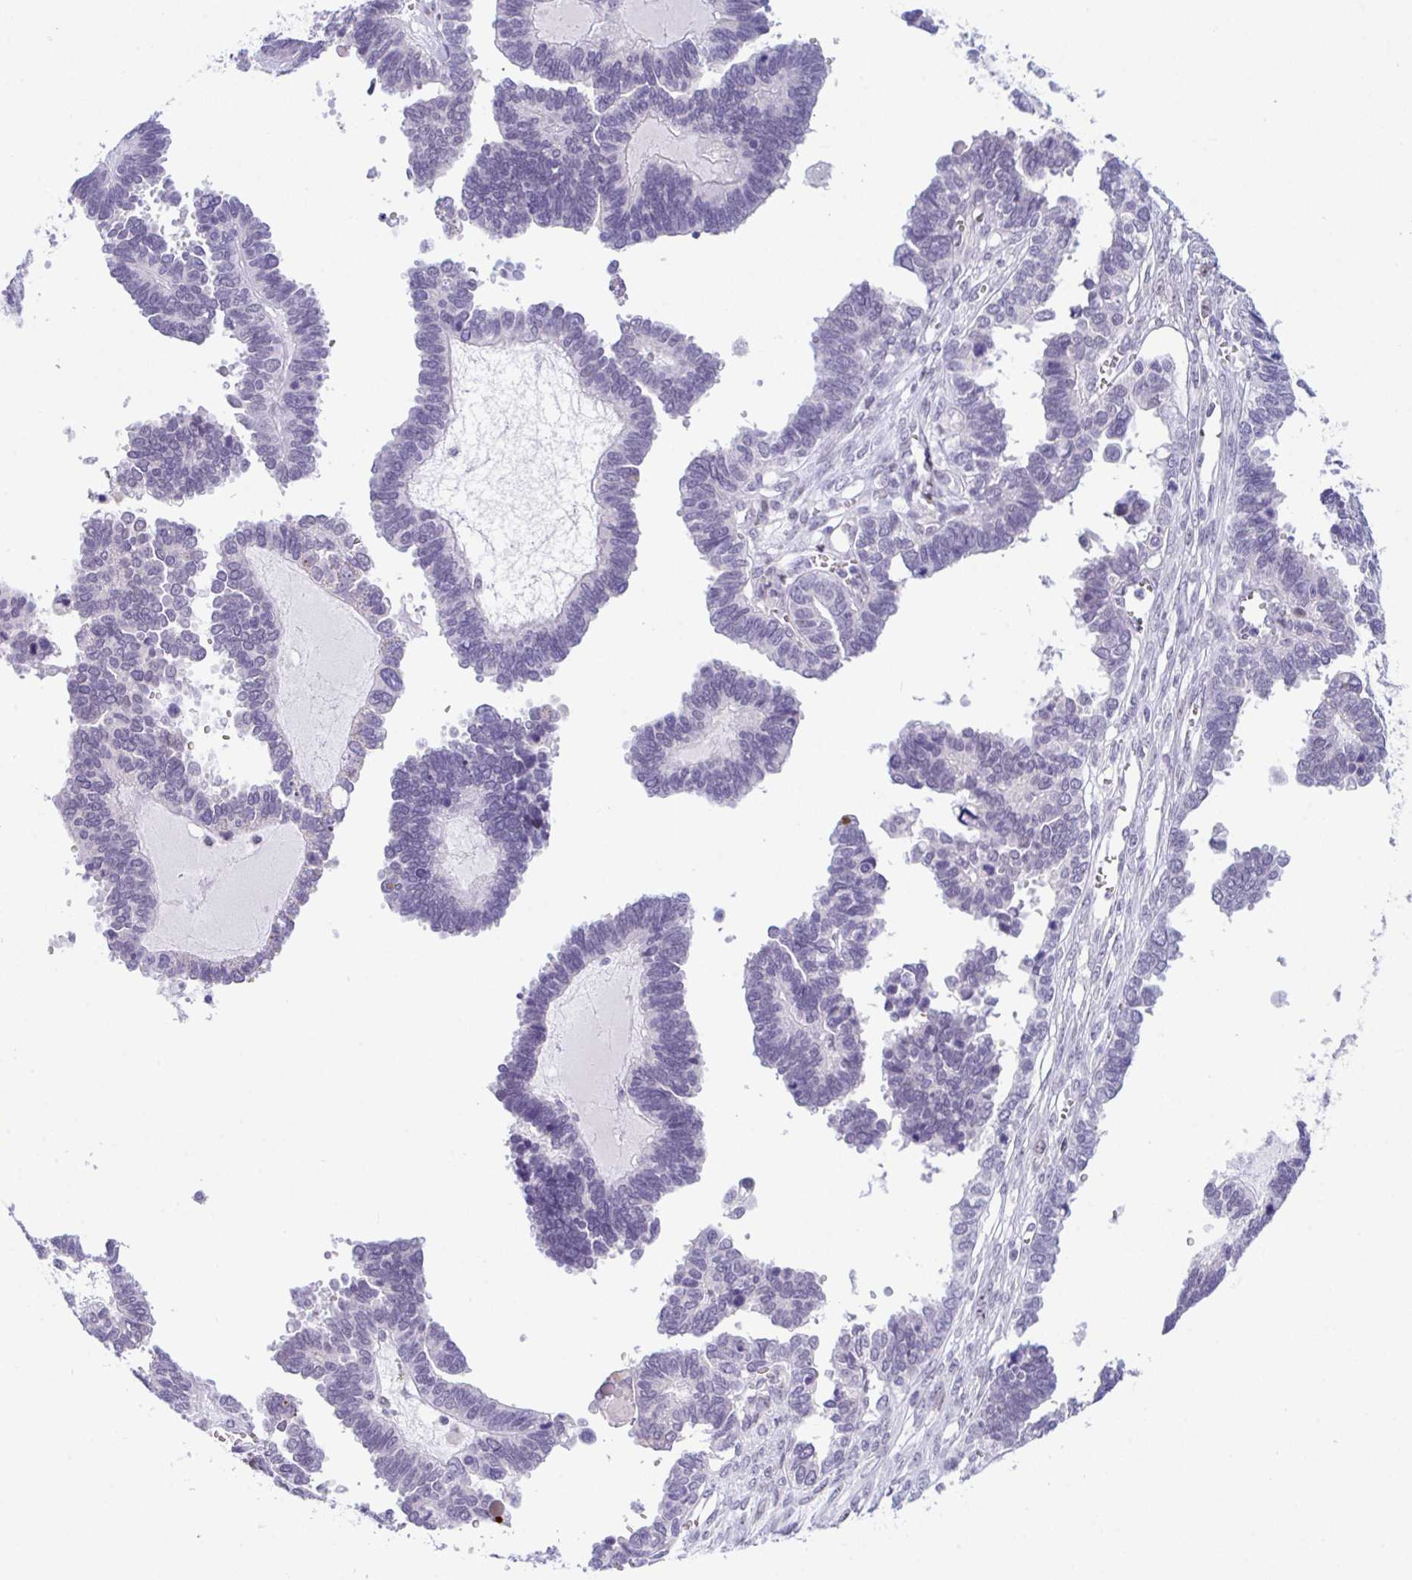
{"staining": {"intensity": "negative", "quantity": "none", "location": "none"}, "tissue": "ovarian cancer", "cell_type": "Tumor cells", "image_type": "cancer", "snomed": [{"axis": "morphology", "description": "Cystadenocarcinoma, serous, NOS"}, {"axis": "topography", "description": "Ovary"}], "caption": "This is a image of immunohistochemistry staining of ovarian cancer, which shows no expression in tumor cells. The staining is performed using DAB (3,3'-diaminobenzidine) brown chromogen with nuclei counter-stained in using hematoxylin.", "gene": "USP35", "patient": {"sex": "female", "age": 51}}